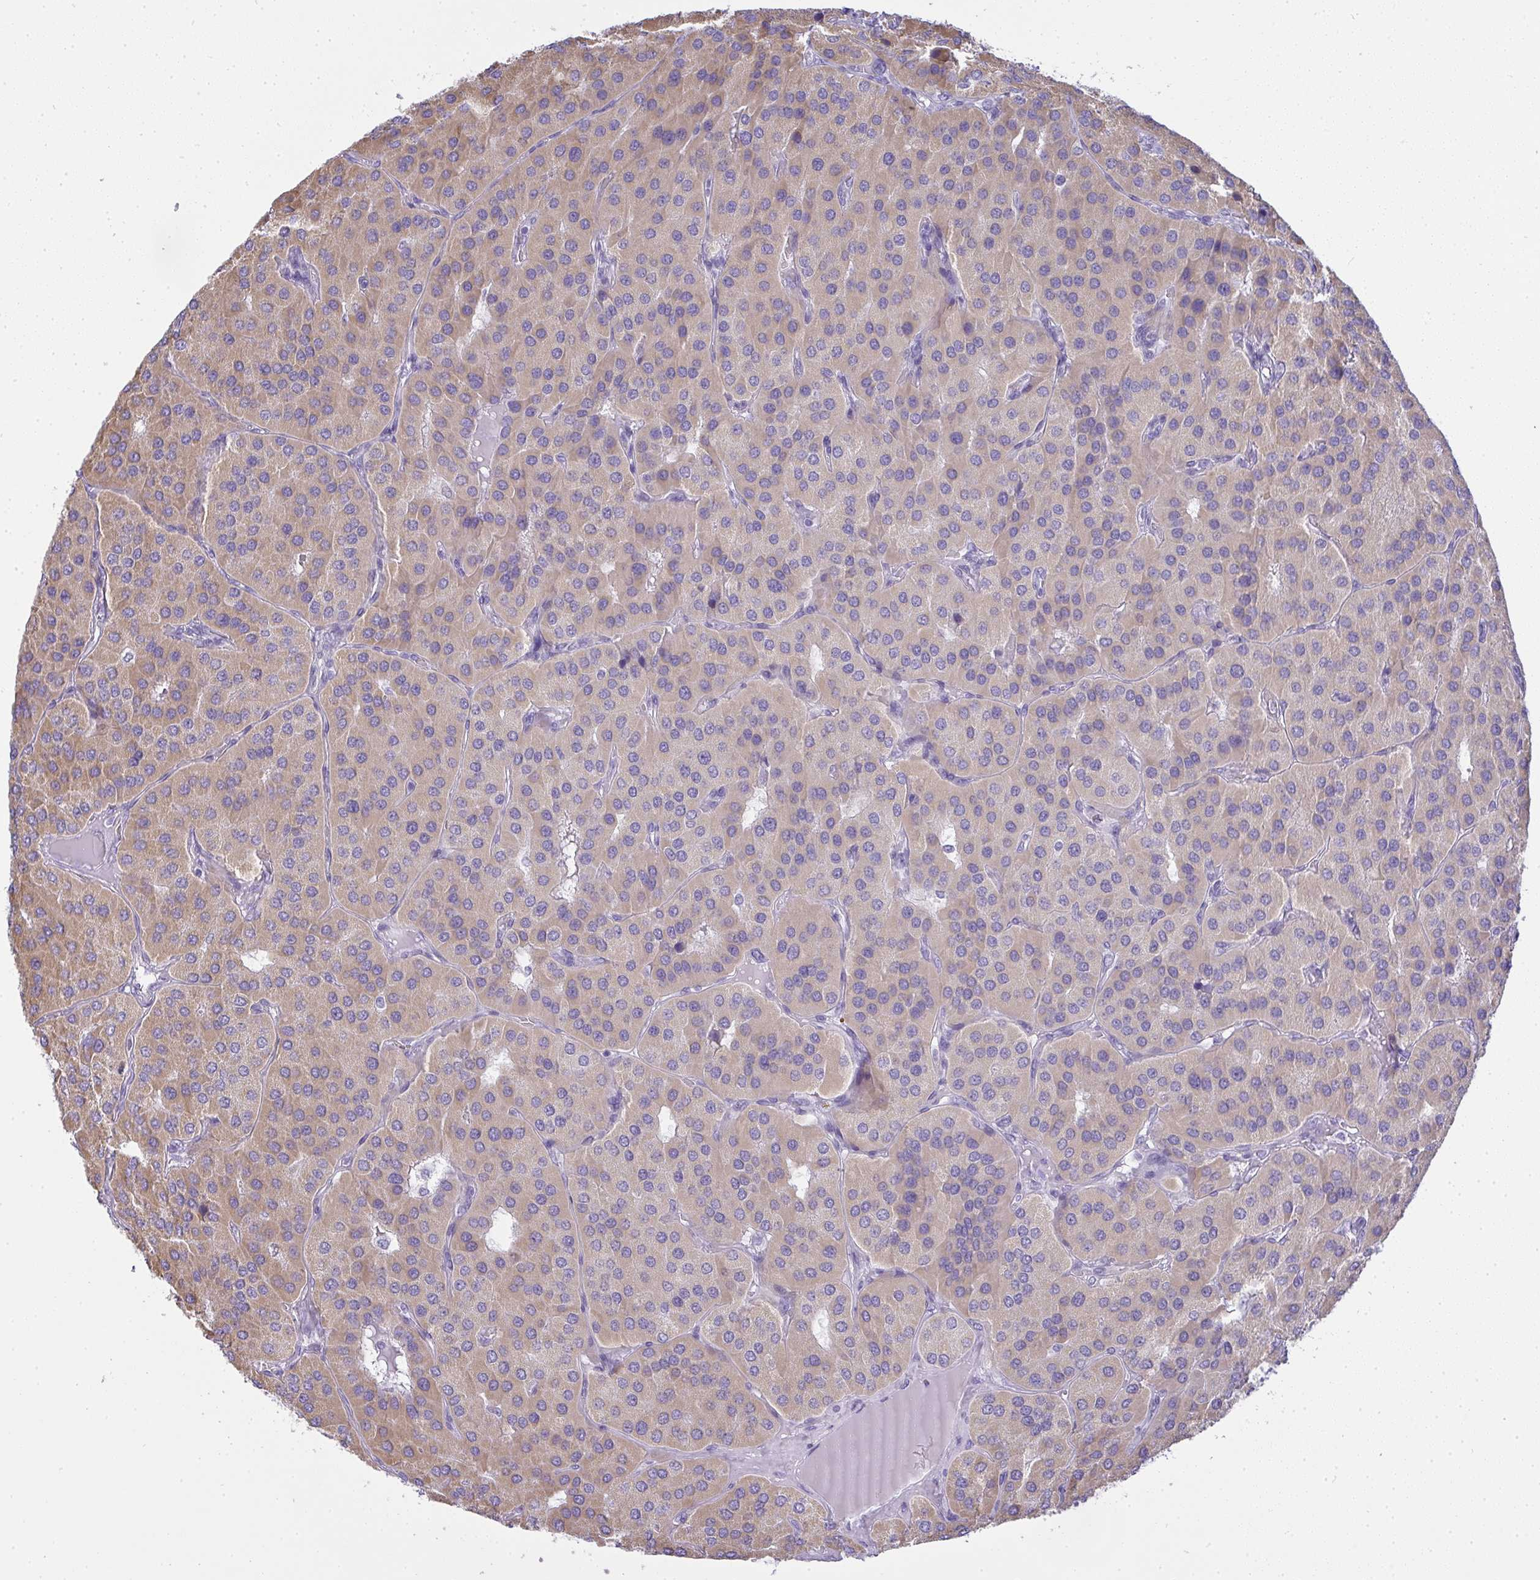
{"staining": {"intensity": "weak", "quantity": "25%-75%", "location": "cytoplasmic/membranous"}, "tissue": "parathyroid gland", "cell_type": "Glandular cells", "image_type": "normal", "snomed": [{"axis": "morphology", "description": "Normal tissue, NOS"}, {"axis": "morphology", "description": "Adenoma, NOS"}, {"axis": "topography", "description": "Parathyroid gland"}], "caption": "Benign parathyroid gland reveals weak cytoplasmic/membranous expression in about 25%-75% of glandular cells, visualized by immunohistochemistry. (DAB = brown stain, brightfield microscopy at high magnification).", "gene": "GSDMB", "patient": {"sex": "female", "age": 86}}